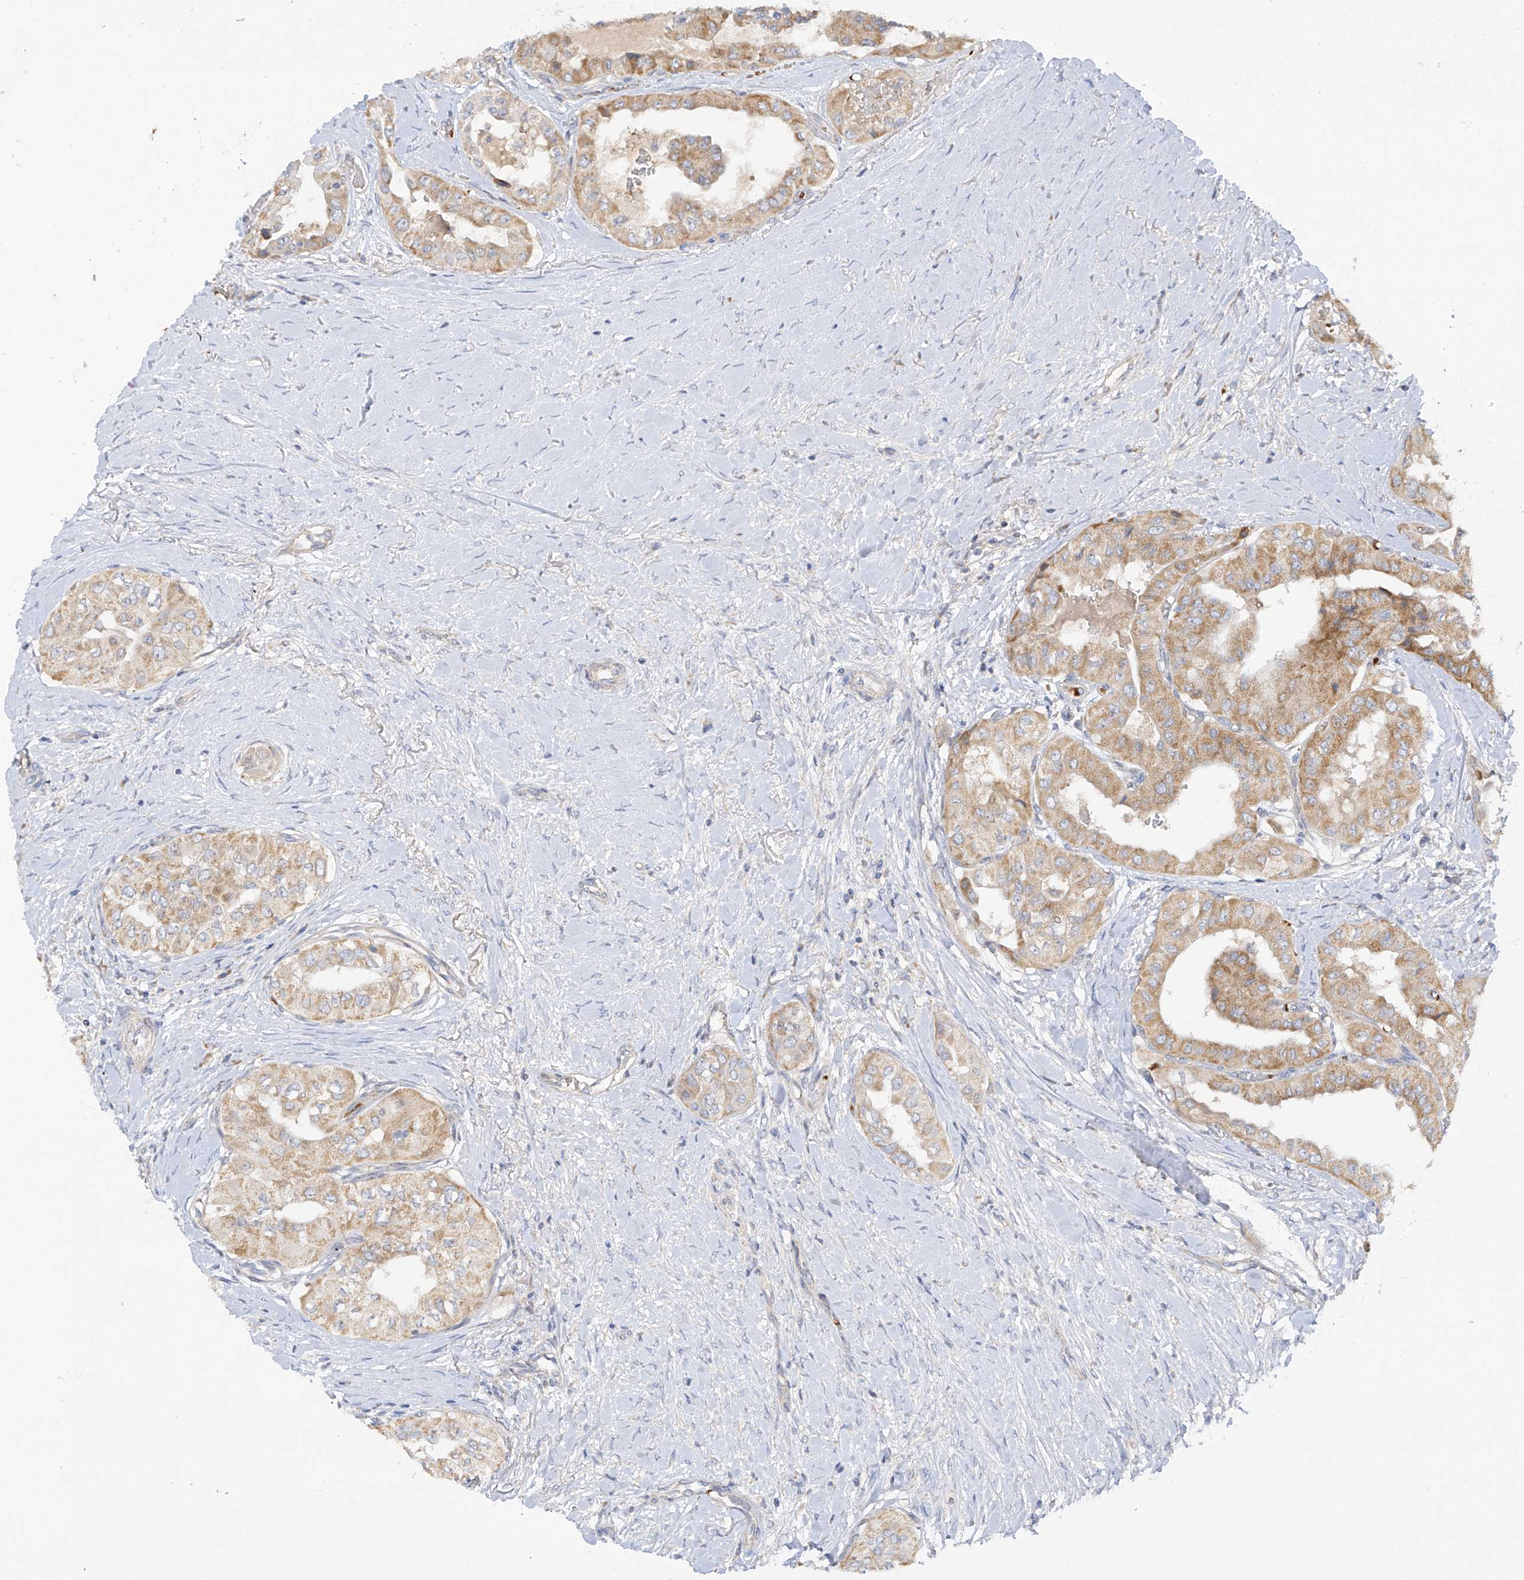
{"staining": {"intensity": "moderate", "quantity": ">75%", "location": "cytoplasmic/membranous"}, "tissue": "thyroid cancer", "cell_type": "Tumor cells", "image_type": "cancer", "snomed": [{"axis": "morphology", "description": "Papillary adenocarcinoma, NOS"}, {"axis": "topography", "description": "Thyroid gland"}], "caption": "Protein staining of thyroid cancer tissue demonstrates moderate cytoplasmic/membranous staining in about >75% of tumor cells. The protein of interest is shown in brown color, while the nuclei are stained blue.", "gene": "METTL18", "patient": {"sex": "female", "age": 59}}